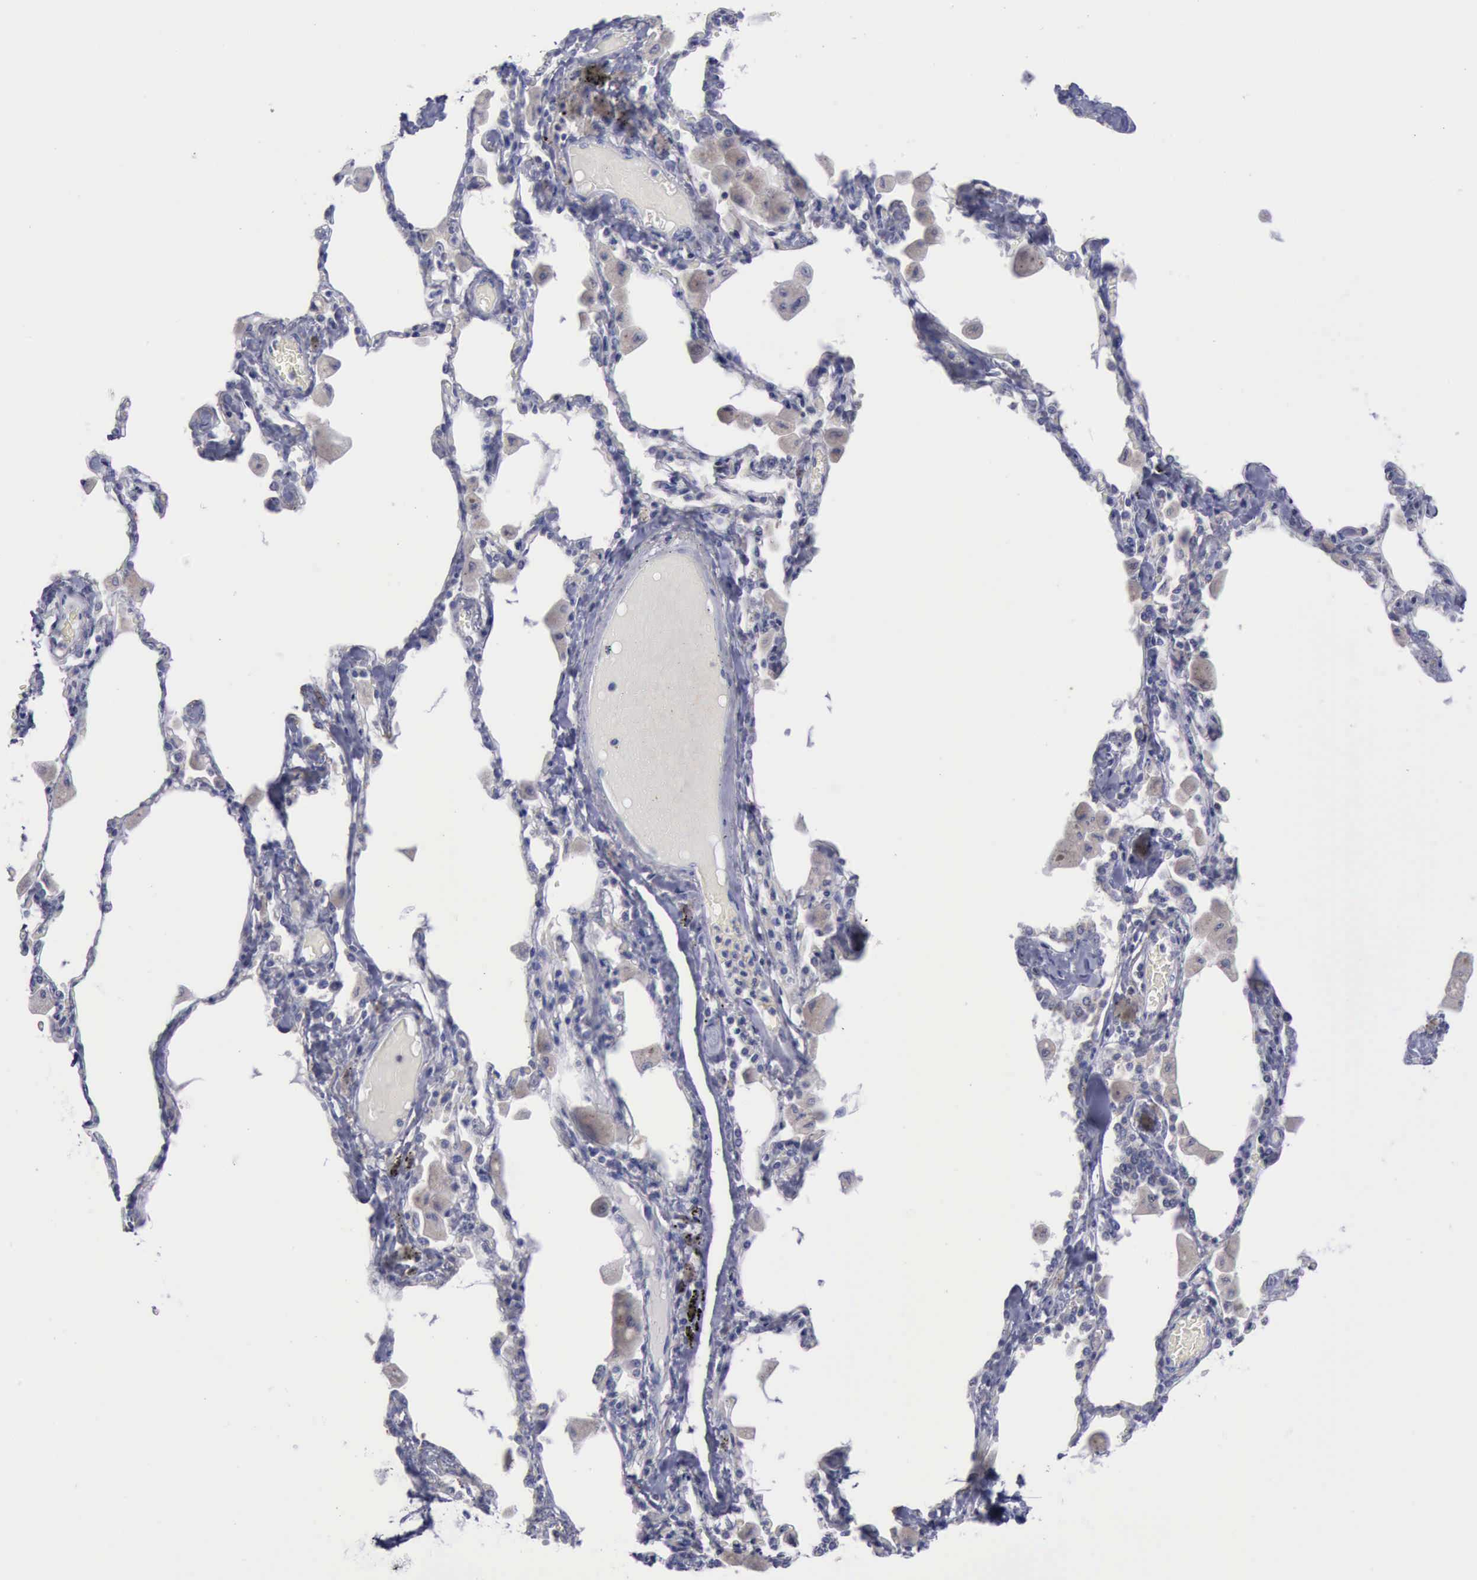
{"staining": {"intensity": "negative", "quantity": "none", "location": "none"}, "tissue": "bronchus", "cell_type": "Respiratory epithelial cells", "image_type": "normal", "snomed": [{"axis": "morphology", "description": "Normal tissue, NOS"}, {"axis": "morphology", "description": "Squamous cell carcinoma, NOS"}, {"axis": "topography", "description": "Bronchus"}, {"axis": "topography", "description": "Lung"}], "caption": "The photomicrograph shows no staining of respiratory epithelial cells in benign bronchus.", "gene": "SATB2", "patient": {"sex": "female", "age": 47}}